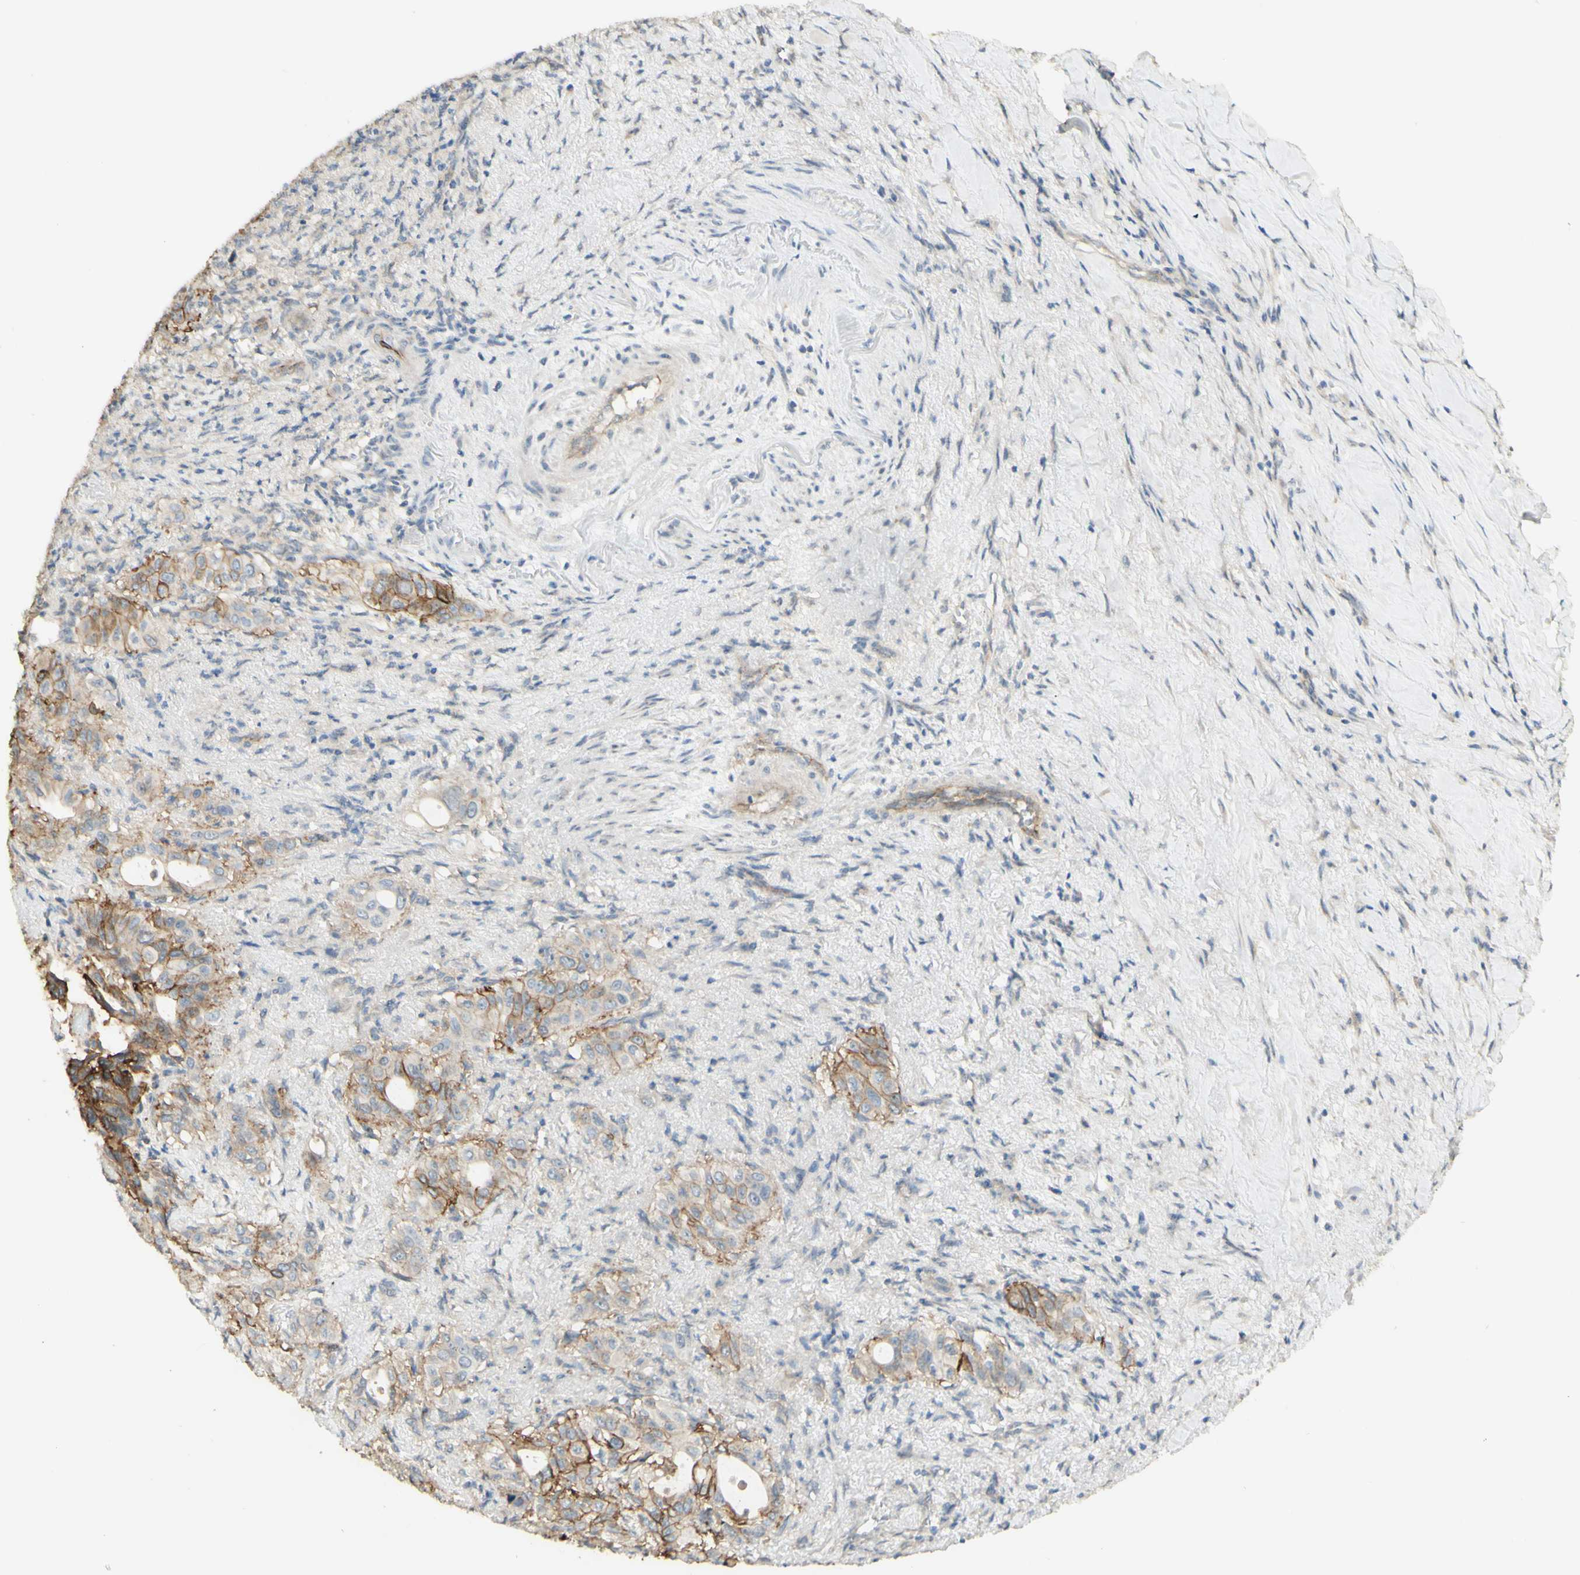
{"staining": {"intensity": "moderate", "quantity": "25%-75%", "location": "cytoplasmic/membranous"}, "tissue": "liver cancer", "cell_type": "Tumor cells", "image_type": "cancer", "snomed": [{"axis": "morphology", "description": "Cholangiocarcinoma"}, {"axis": "topography", "description": "Liver"}], "caption": "Liver cancer tissue demonstrates moderate cytoplasmic/membranous positivity in about 25%-75% of tumor cells", "gene": "RNF149", "patient": {"sex": "female", "age": 67}}